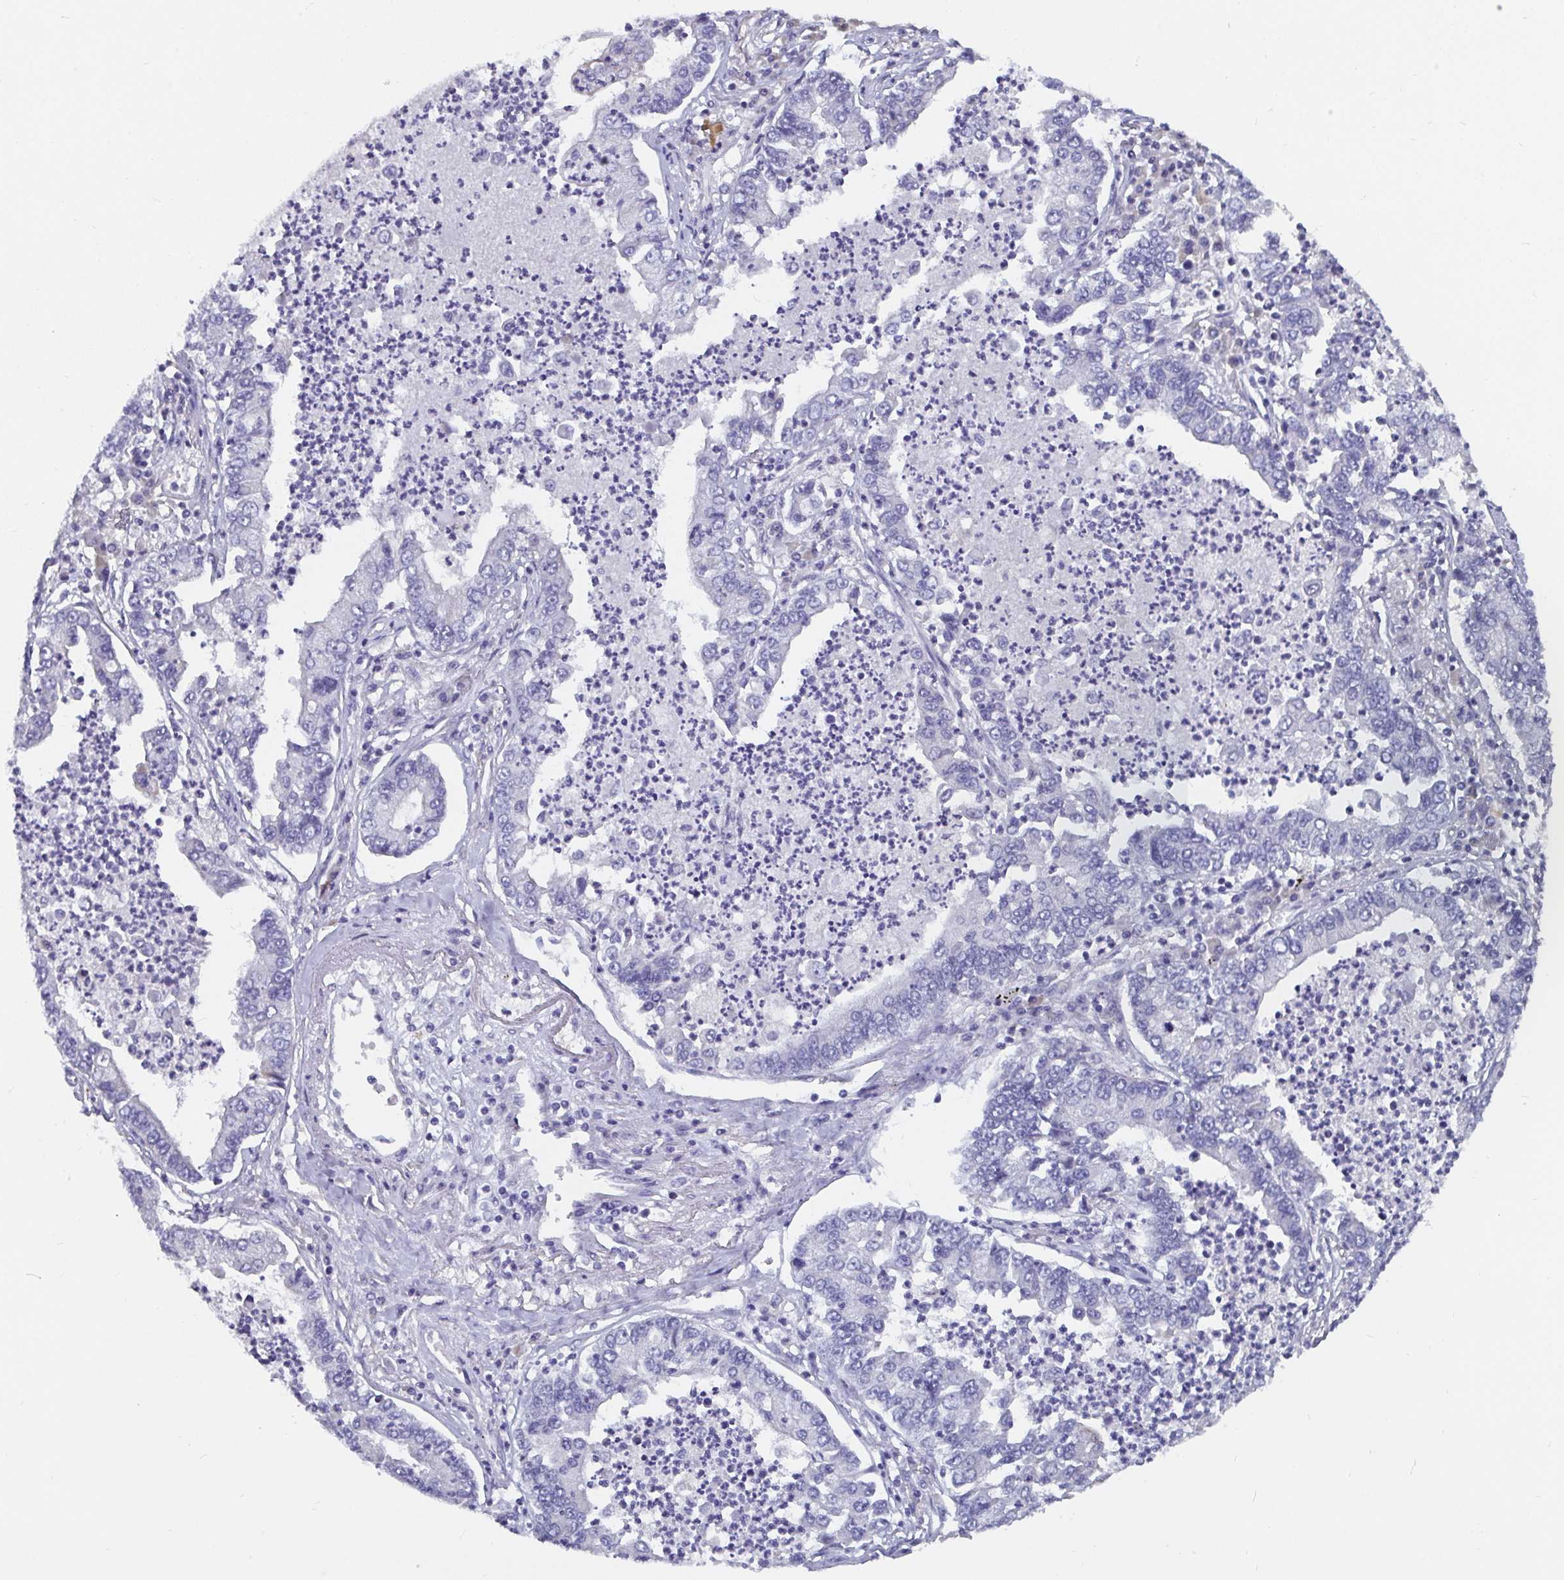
{"staining": {"intensity": "negative", "quantity": "none", "location": "none"}, "tissue": "lung cancer", "cell_type": "Tumor cells", "image_type": "cancer", "snomed": [{"axis": "morphology", "description": "Adenocarcinoma, NOS"}, {"axis": "topography", "description": "Lung"}], "caption": "The immunohistochemistry photomicrograph has no significant expression in tumor cells of adenocarcinoma (lung) tissue.", "gene": "ADAMTS6", "patient": {"sex": "female", "age": 57}}